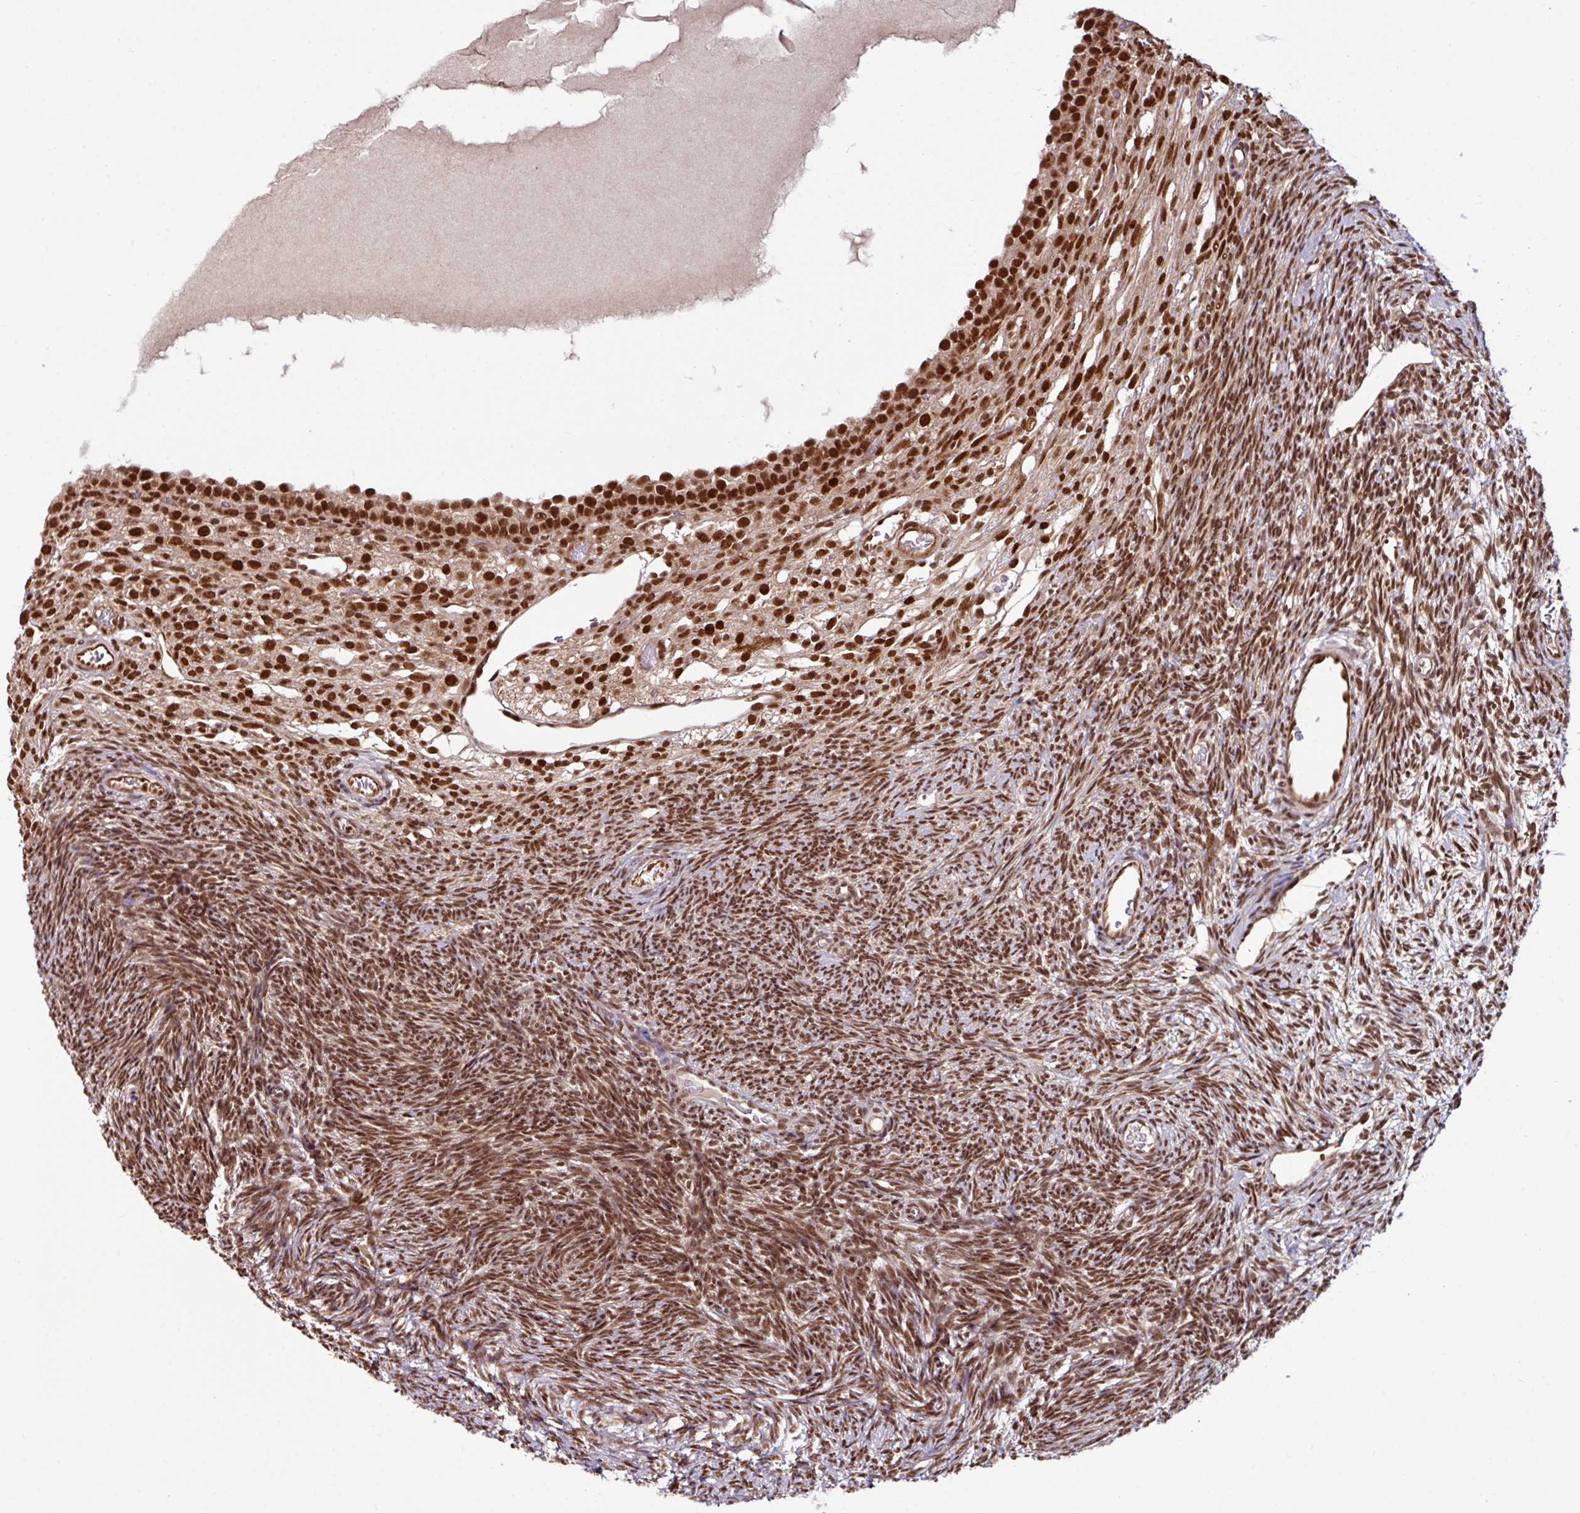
{"staining": {"intensity": "moderate", "quantity": ">75%", "location": "nuclear"}, "tissue": "ovary", "cell_type": "Ovarian stroma cells", "image_type": "normal", "snomed": [{"axis": "morphology", "description": "Normal tissue, NOS"}, {"axis": "topography", "description": "Ovary"}], "caption": "High-power microscopy captured an IHC histopathology image of normal ovary, revealing moderate nuclear expression in about >75% of ovarian stroma cells.", "gene": "MORF4L2", "patient": {"sex": "female", "age": 39}}